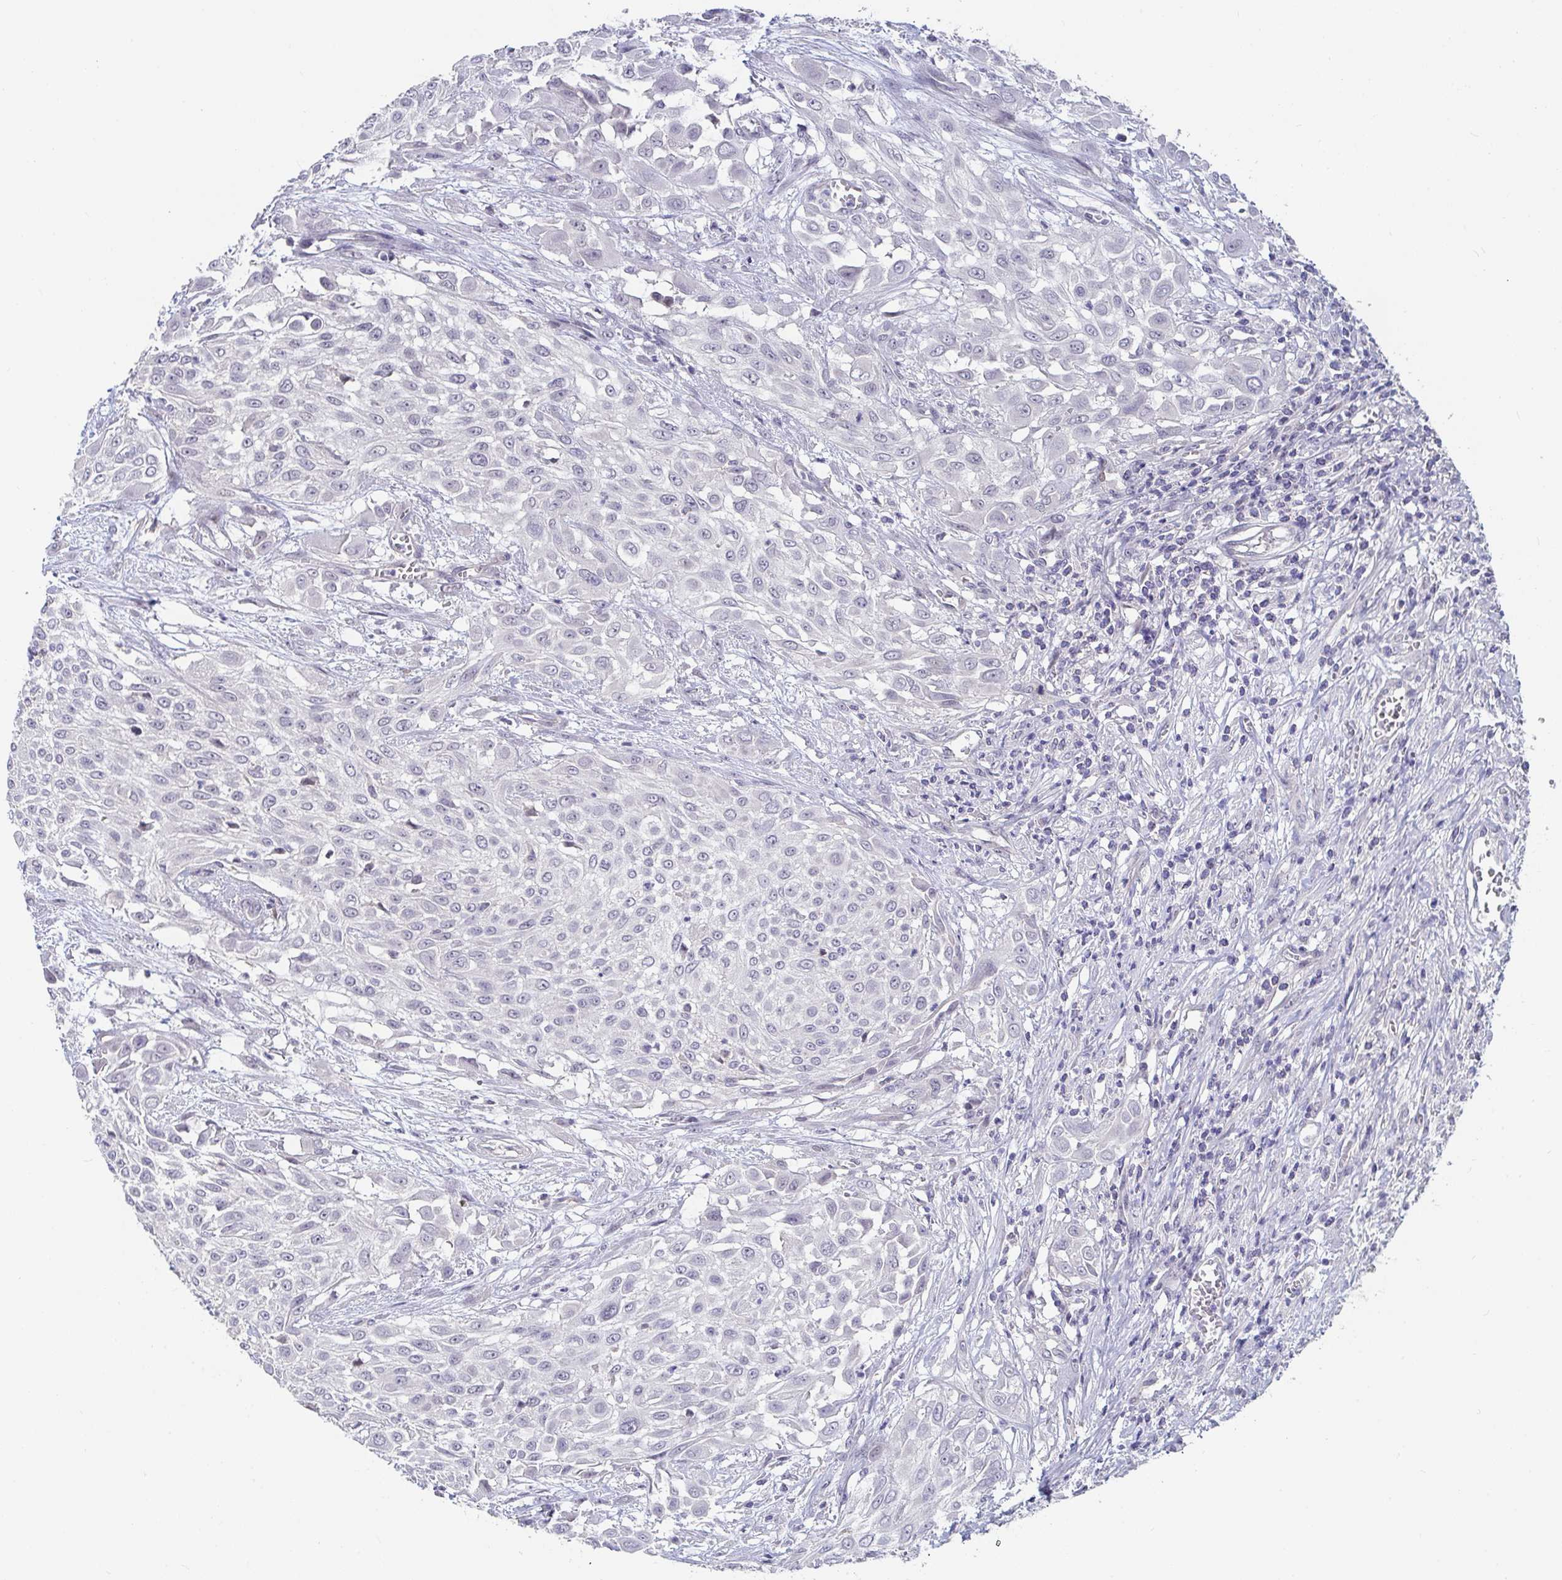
{"staining": {"intensity": "negative", "quantity": "none", "location": "none"}, "tissue": "urothelial cancer", "cell_type": "Tumor cells", "image_type": "cancer", "snomed": [{"axis": "morphology", "description": "Urothelial carcinoma, High grade"}, {"axis": "topography", "description": "Urinary bladder"}], "caption": "A photomicrograph of human urothelial carcinoma (high-grade) is negative for staining in tumor cells.", "gene": "FAM156B", "patient": {"sex": "male", "age": 57}}